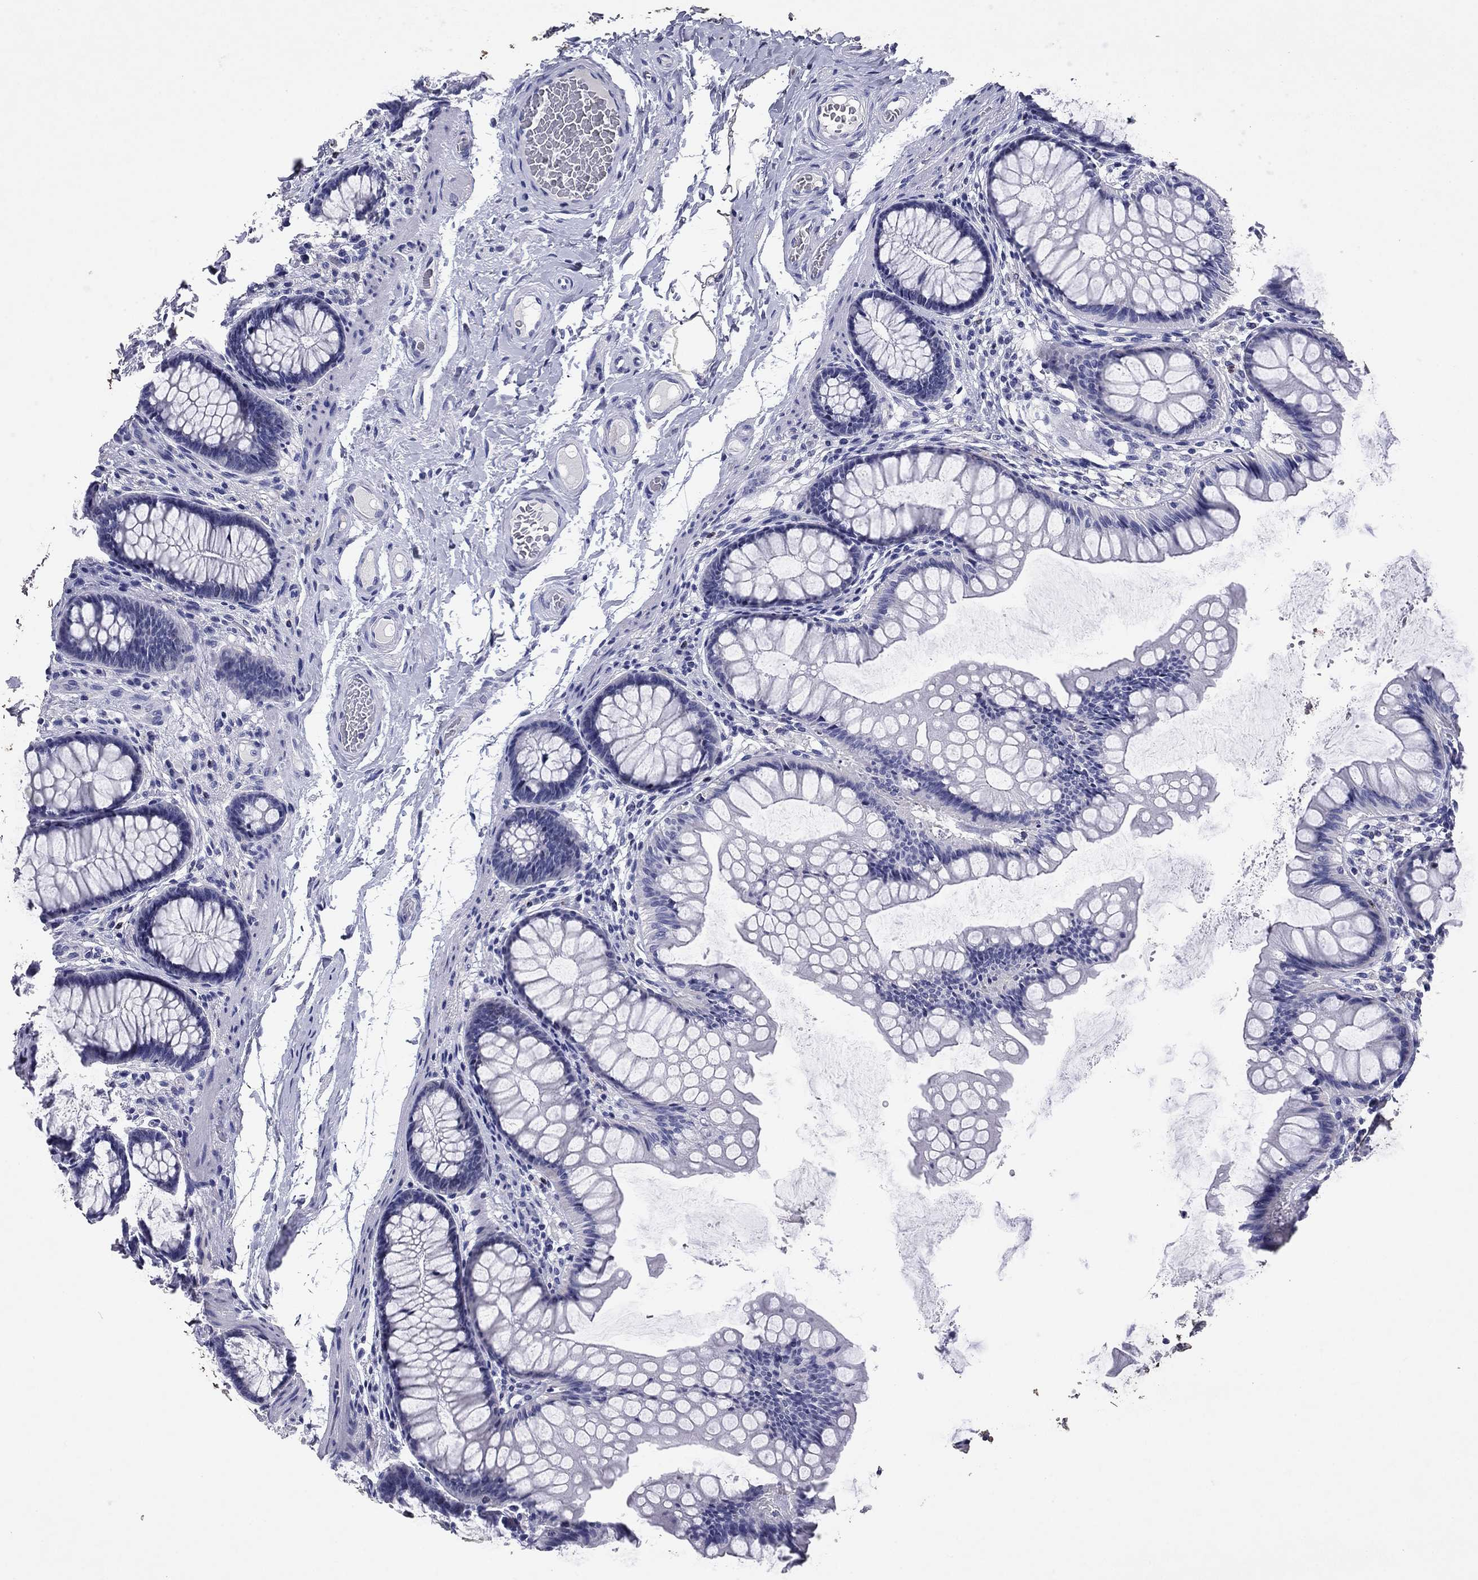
{"staining": {"intensity": "negative", "quantity": "none", "location": "none"}, "tissue": "colon", "cell_type": "Endothelial cells", "image_type": "normal", "snomed": [{"axis": "morphology", "description": "Normal tissue, NOS"}, {"axis": "topography", "description": "Colon"}], "caption": "Immunohistochemical staining of benign colon exhibits no significant positivity in endothelial cells. Brightfield microscopy of immunohistochemistry stained with DAB (3,3'-diaminobenzidine) (brown) and hematoxylin (blue), captured at high magnification.", "gene": "GZMK", "patient": {"sex": "female", "age": 65}}